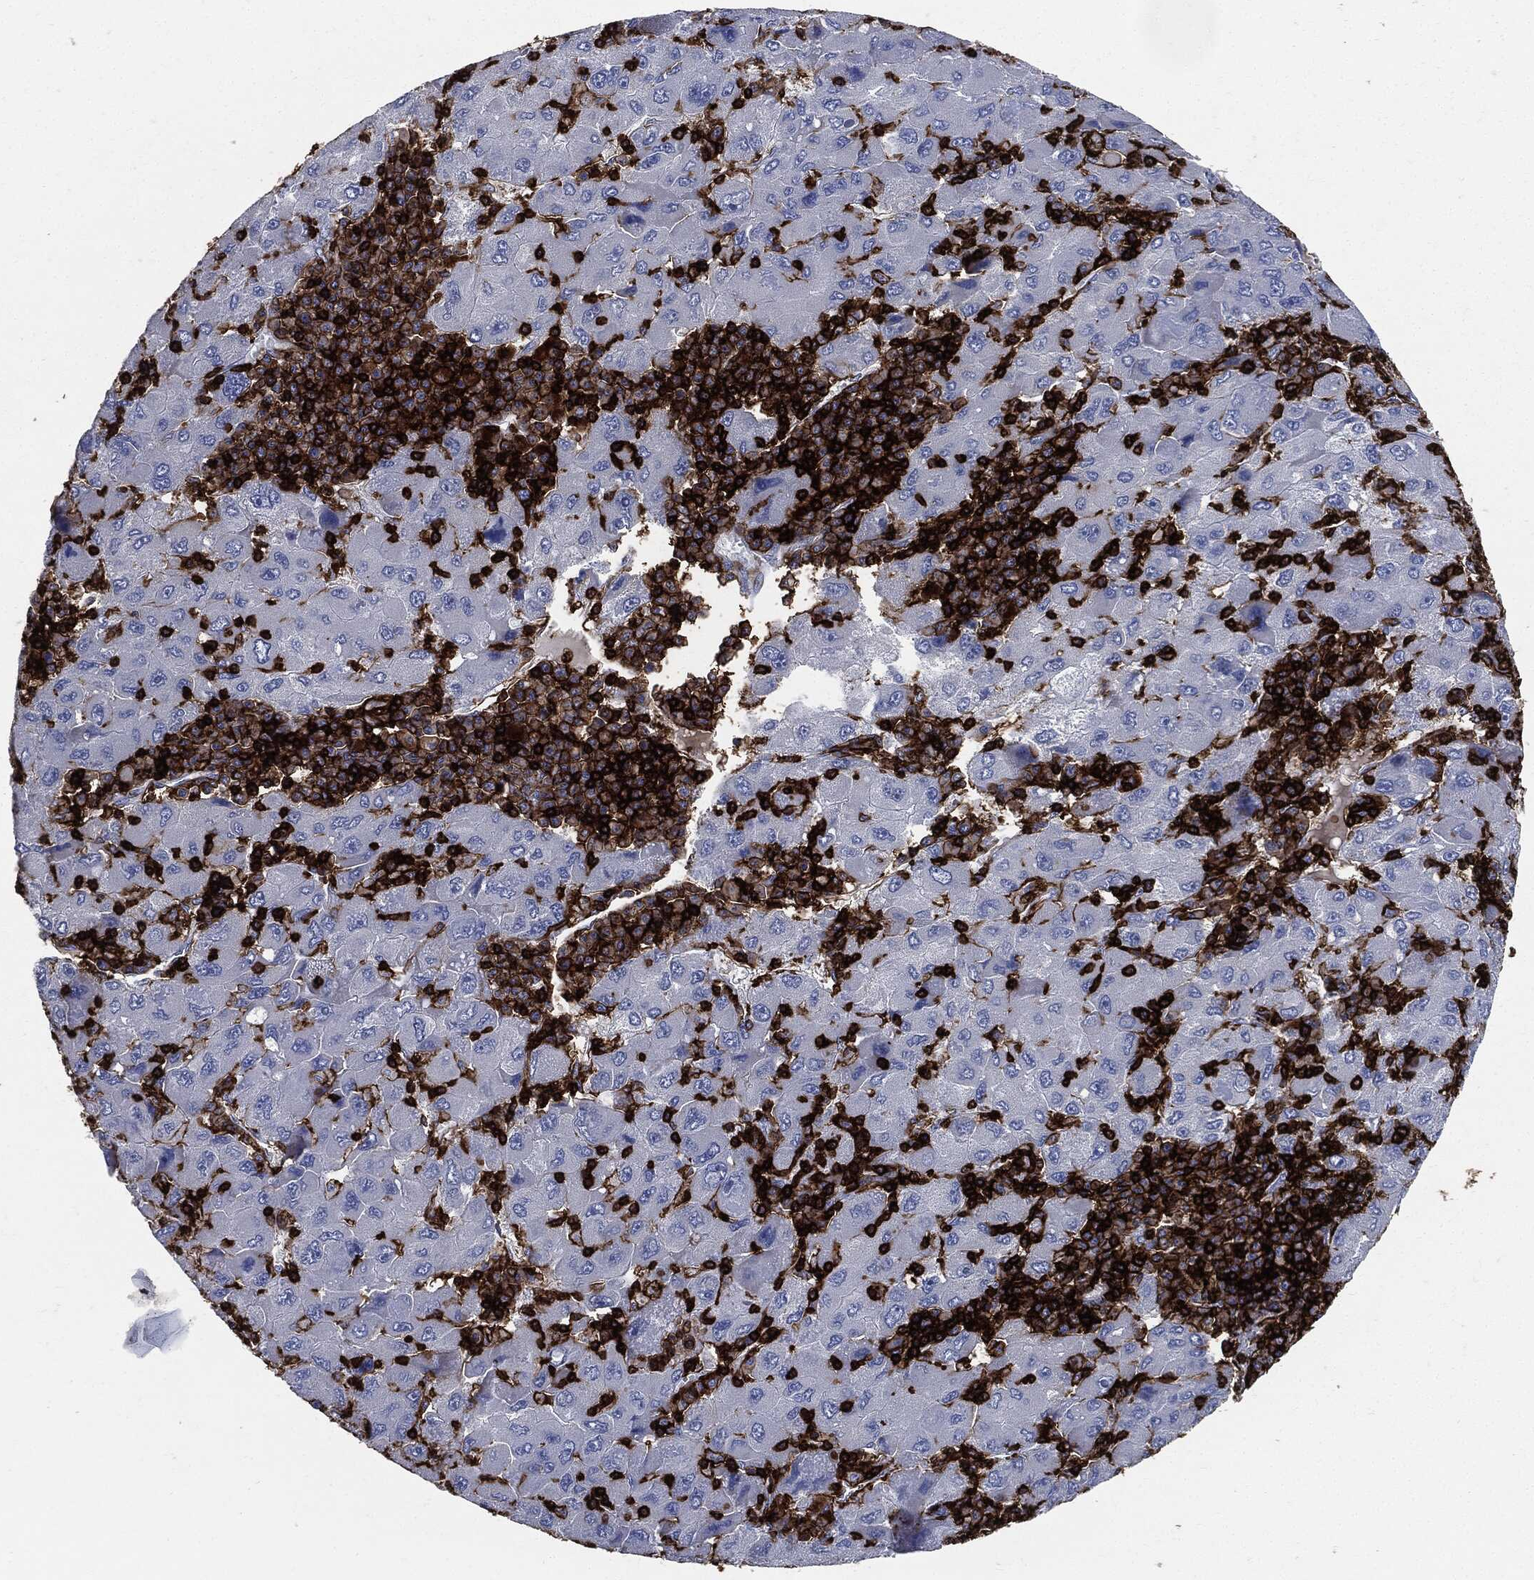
{"staining": {"intensity": "negative", "quantity": "none", "location": "none"}, "tissue": "liver cancer", "cell_type": "Tumor cells", "image_type": "cancer", "snomed": [{"axis": "morphology", "description": "Carcinoma, Hepatocellular, NOS"}, {"axis": "topography", "description": "Liver"}], "caption": "DAB (3,3'-diaminobenzidine) immunohistochemical staining of human liver cancer reveals no significant staining in tumor cells.", "gene": "PTPRC", "patient": {"sex": "male", "age": 75}}